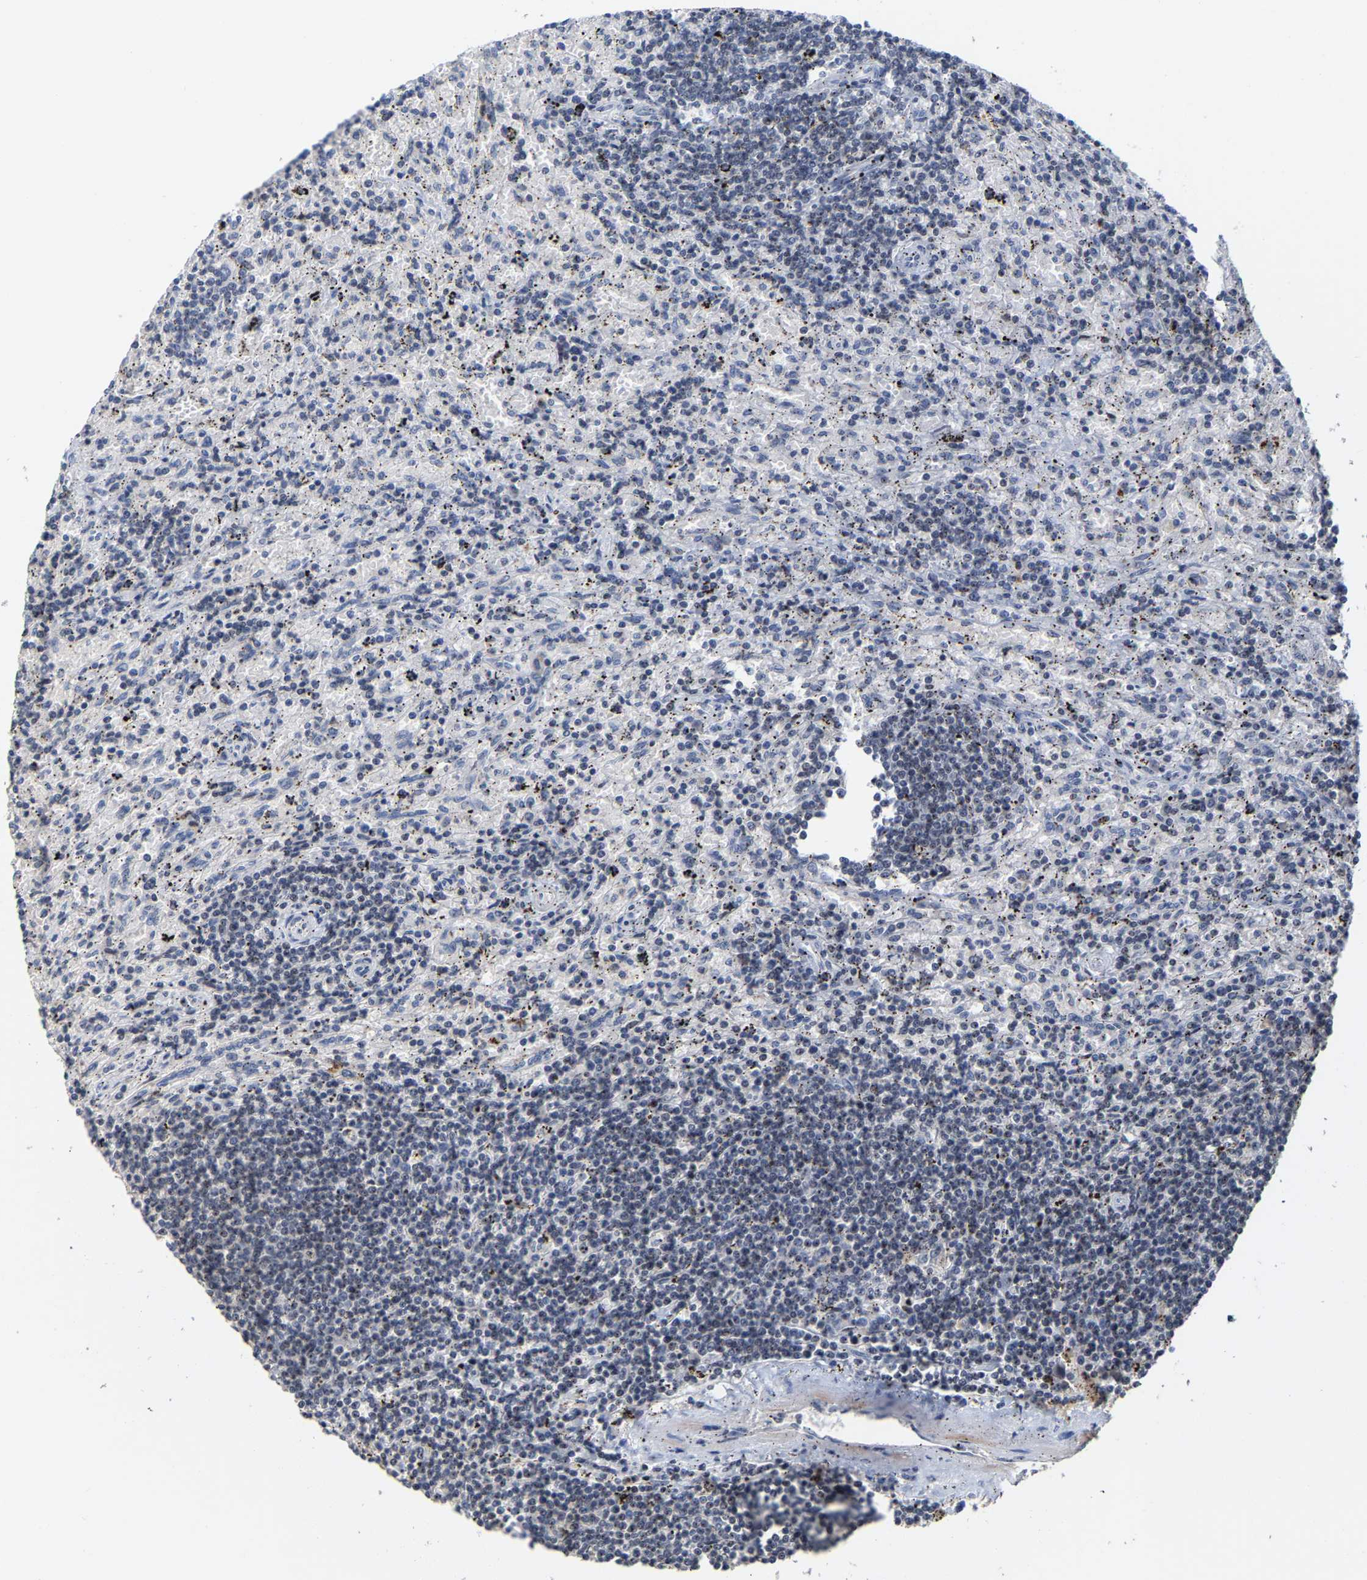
{"staining": {"intensity": "weak", "quantity": "<25%", "location": "nuclear"}, "tissue": "lymphoma", "cell_type": "Tumor cells", "image_type": "cancer", "snomed": [{"axis": "morphology", "description": "Malignant lymphoma, non-Hodgkin's type, Low grade"}, {"axis": "topography", "description": "Spleen"}], "caption": "Immunohistochemistry of lymphoma demonstrates no expression in tumor cells.", "gene": "NOP58", "patient": {"sex": "male", "age": 76}}